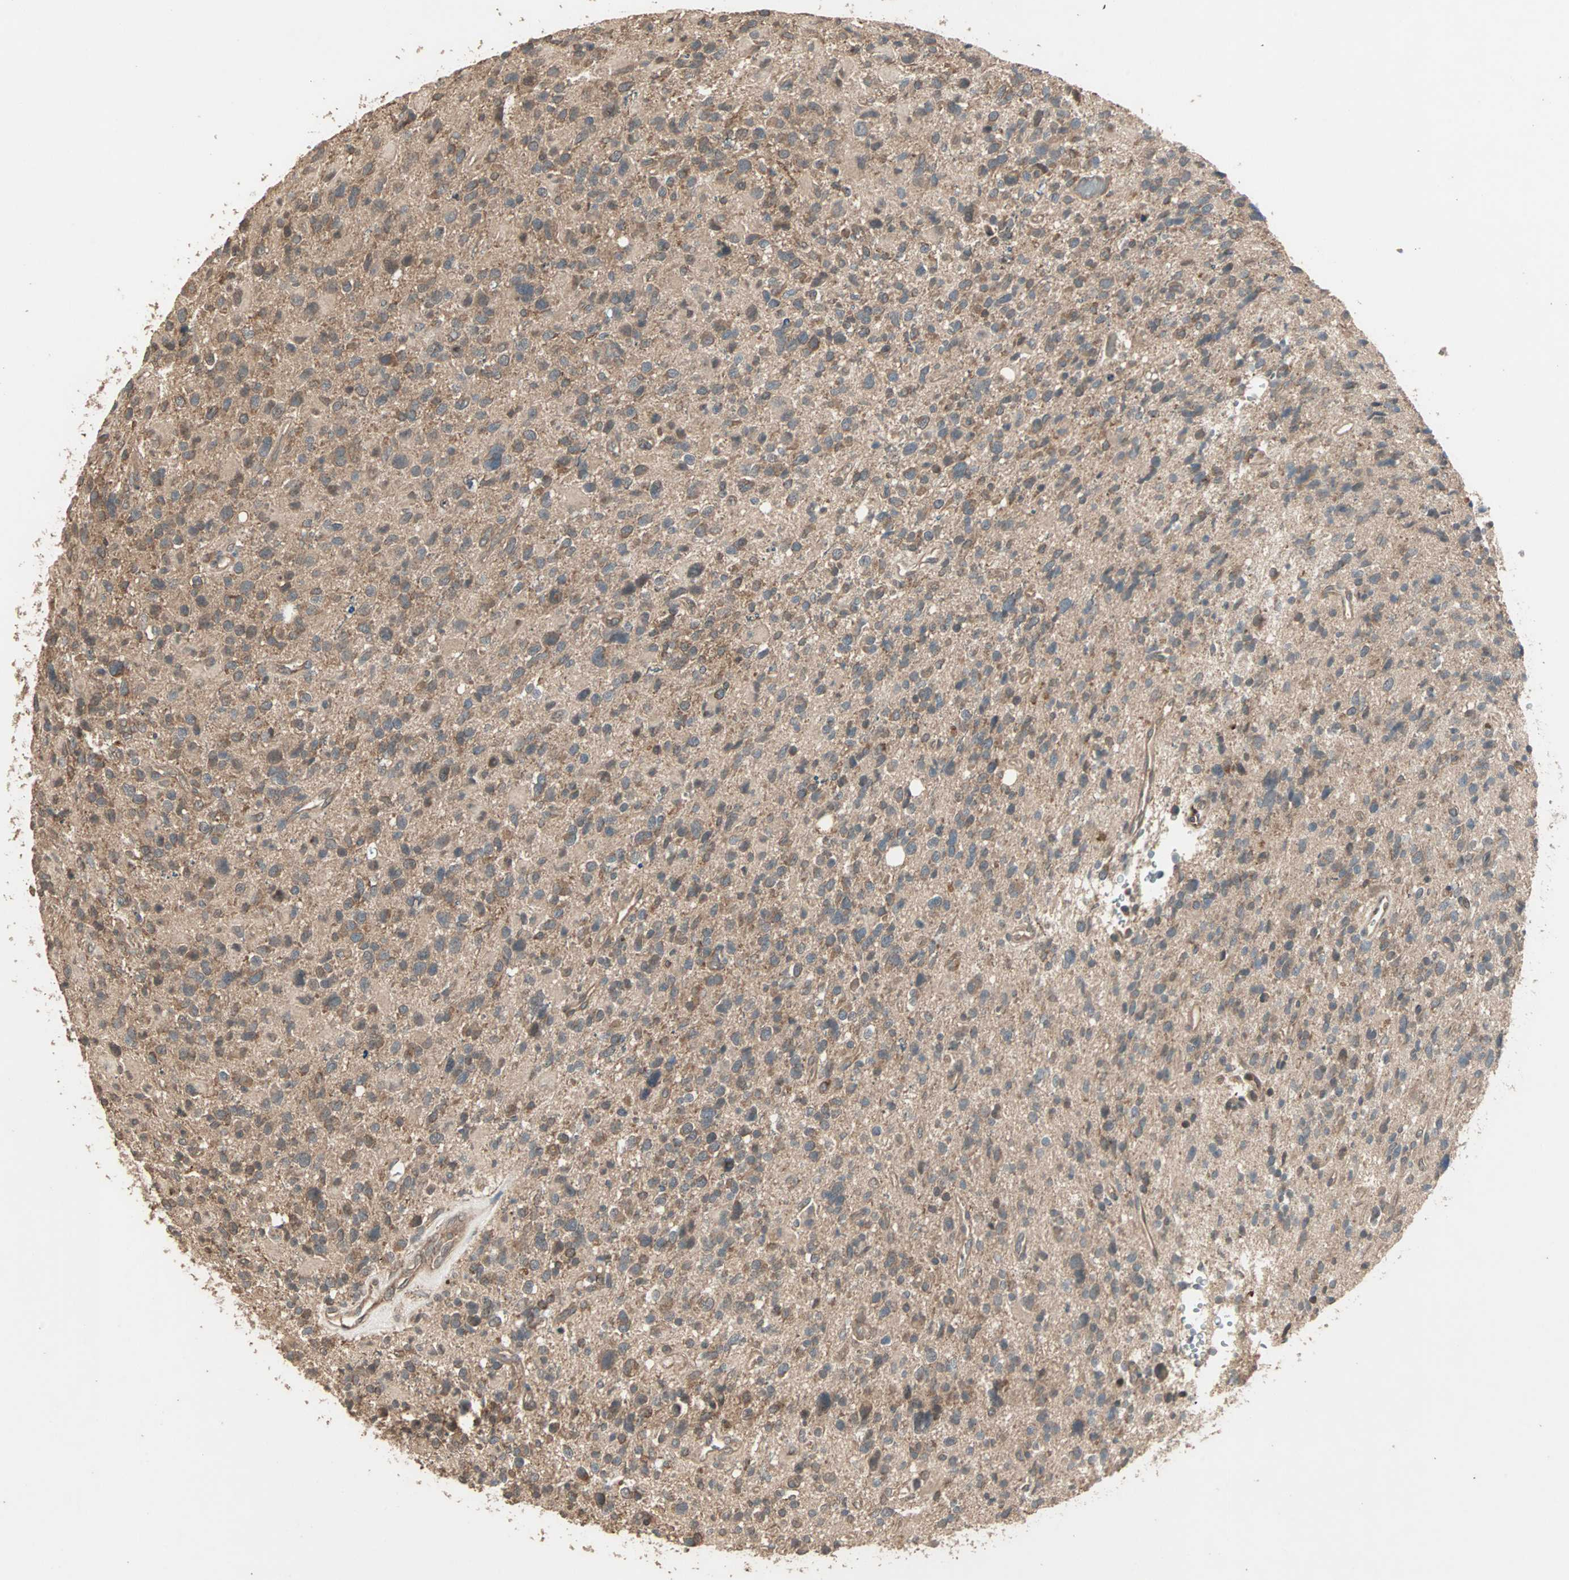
{"staining": {"intensity": "moderate", "quantity": ">75%", "location": "cytoplasmic/membranous"}, "tissue": "glioma", "cell_type": "Tumor cells", "image_type": "cancer", "snomed": [{"axis": "morphology", "description": "Glioma, malignant, High grade"}, {"axis": "topography", "description": "Brain"}], "caption": "A micrograph of glioma stained for a protein demonstrates moderate cytoplasmic/membranous brown staining in tumor cells.", "gene": "UBAC1", "patient": {"sex": "male", "age": 48}}